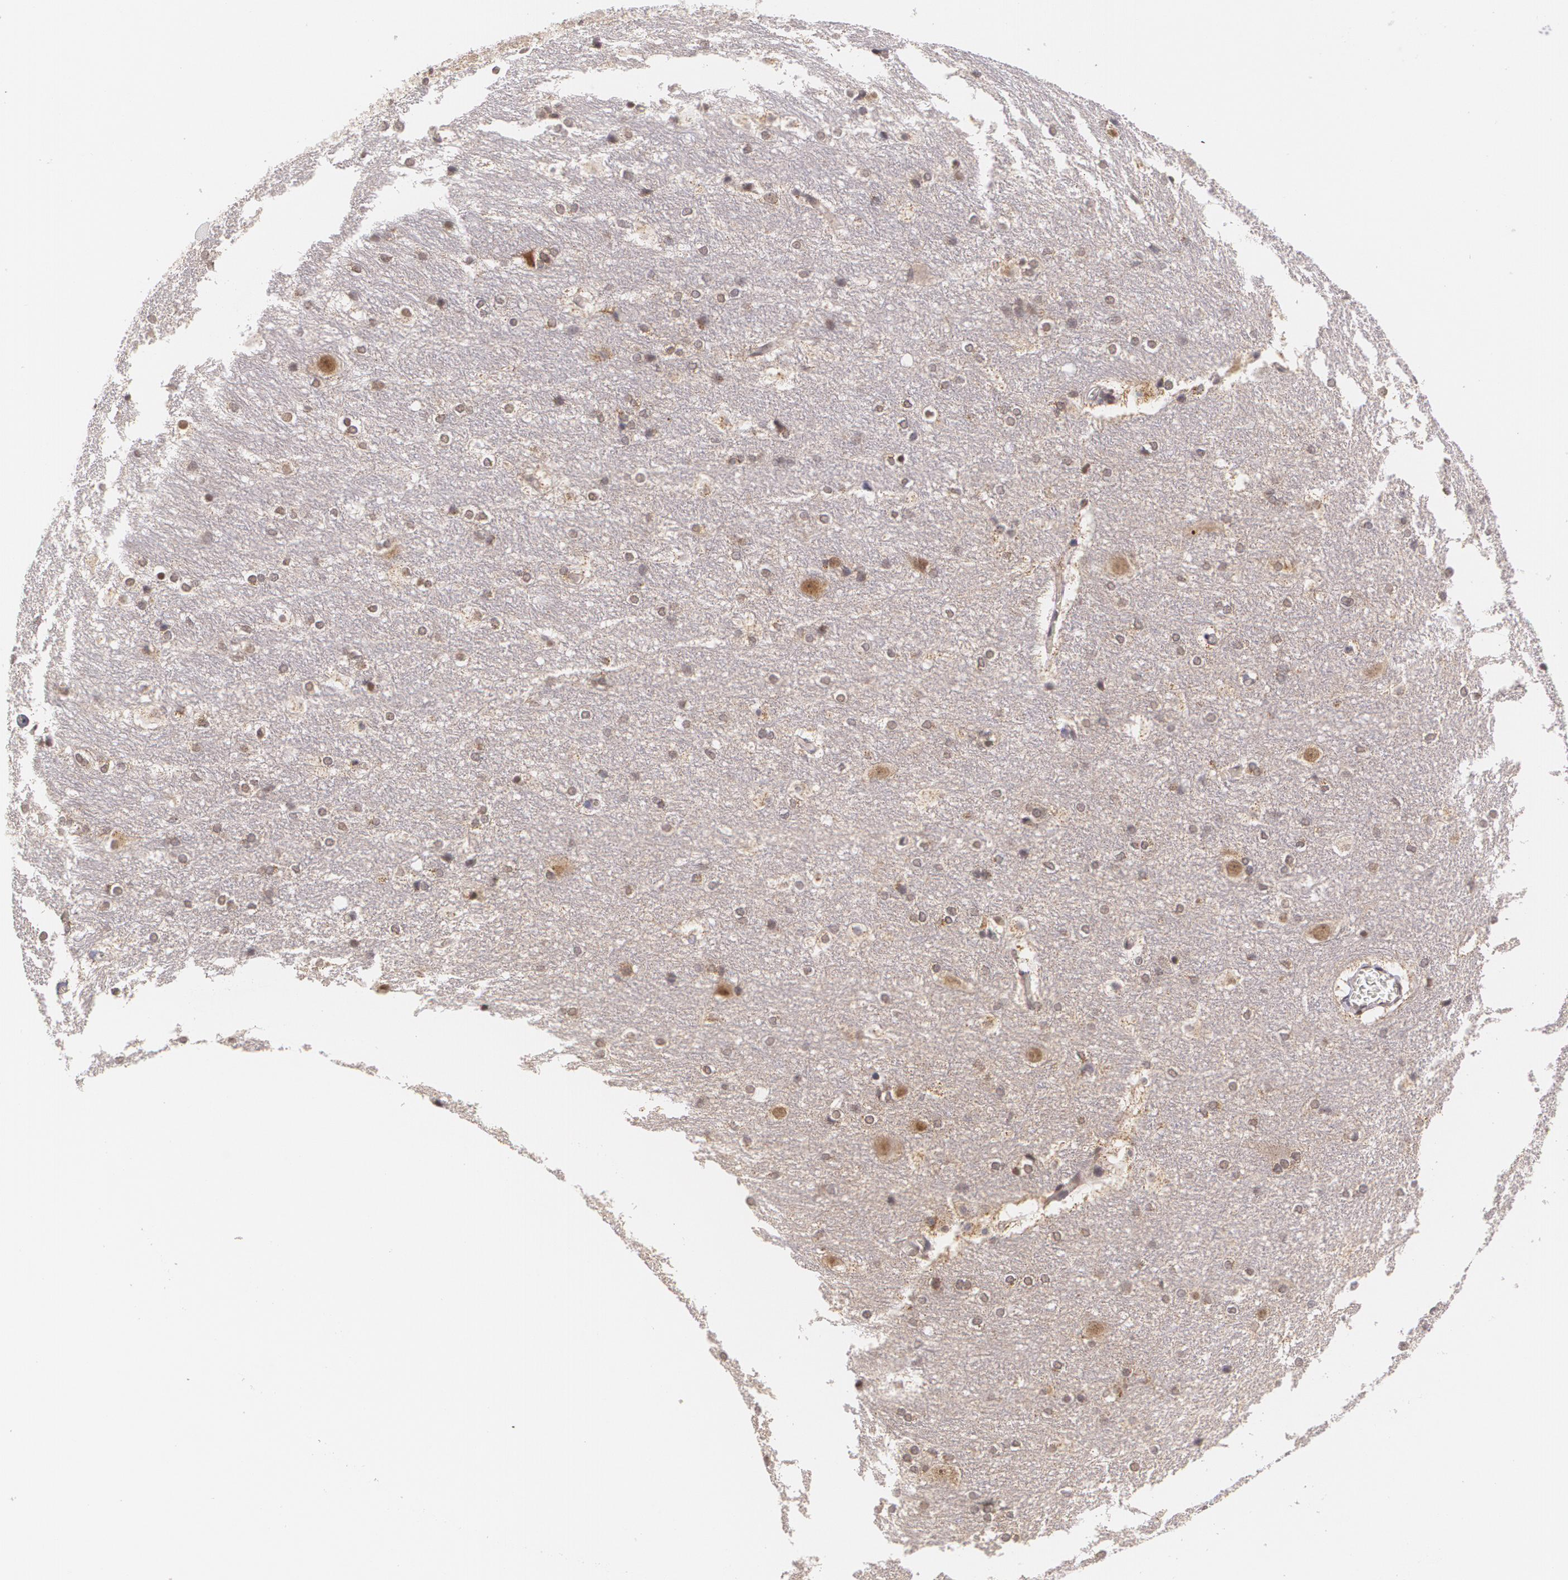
{"staining": {"intensity": "weak", "quantity": "<25%", "location": "nuclear"}, "tissue": "hippocampus", "cell_type": "Glial cells", "image_type": "normal", "snomed": [{"axis": "morphology", "description": "Normal tissue, NOS"}, {"axis": "topography", "description": "Hippocampus"}], "caption": "Glial cells are negative for protein expression in unremarkable human hippocampus.", "gene": "ALX1", "patient": {"sex": "female", "age": 19}}